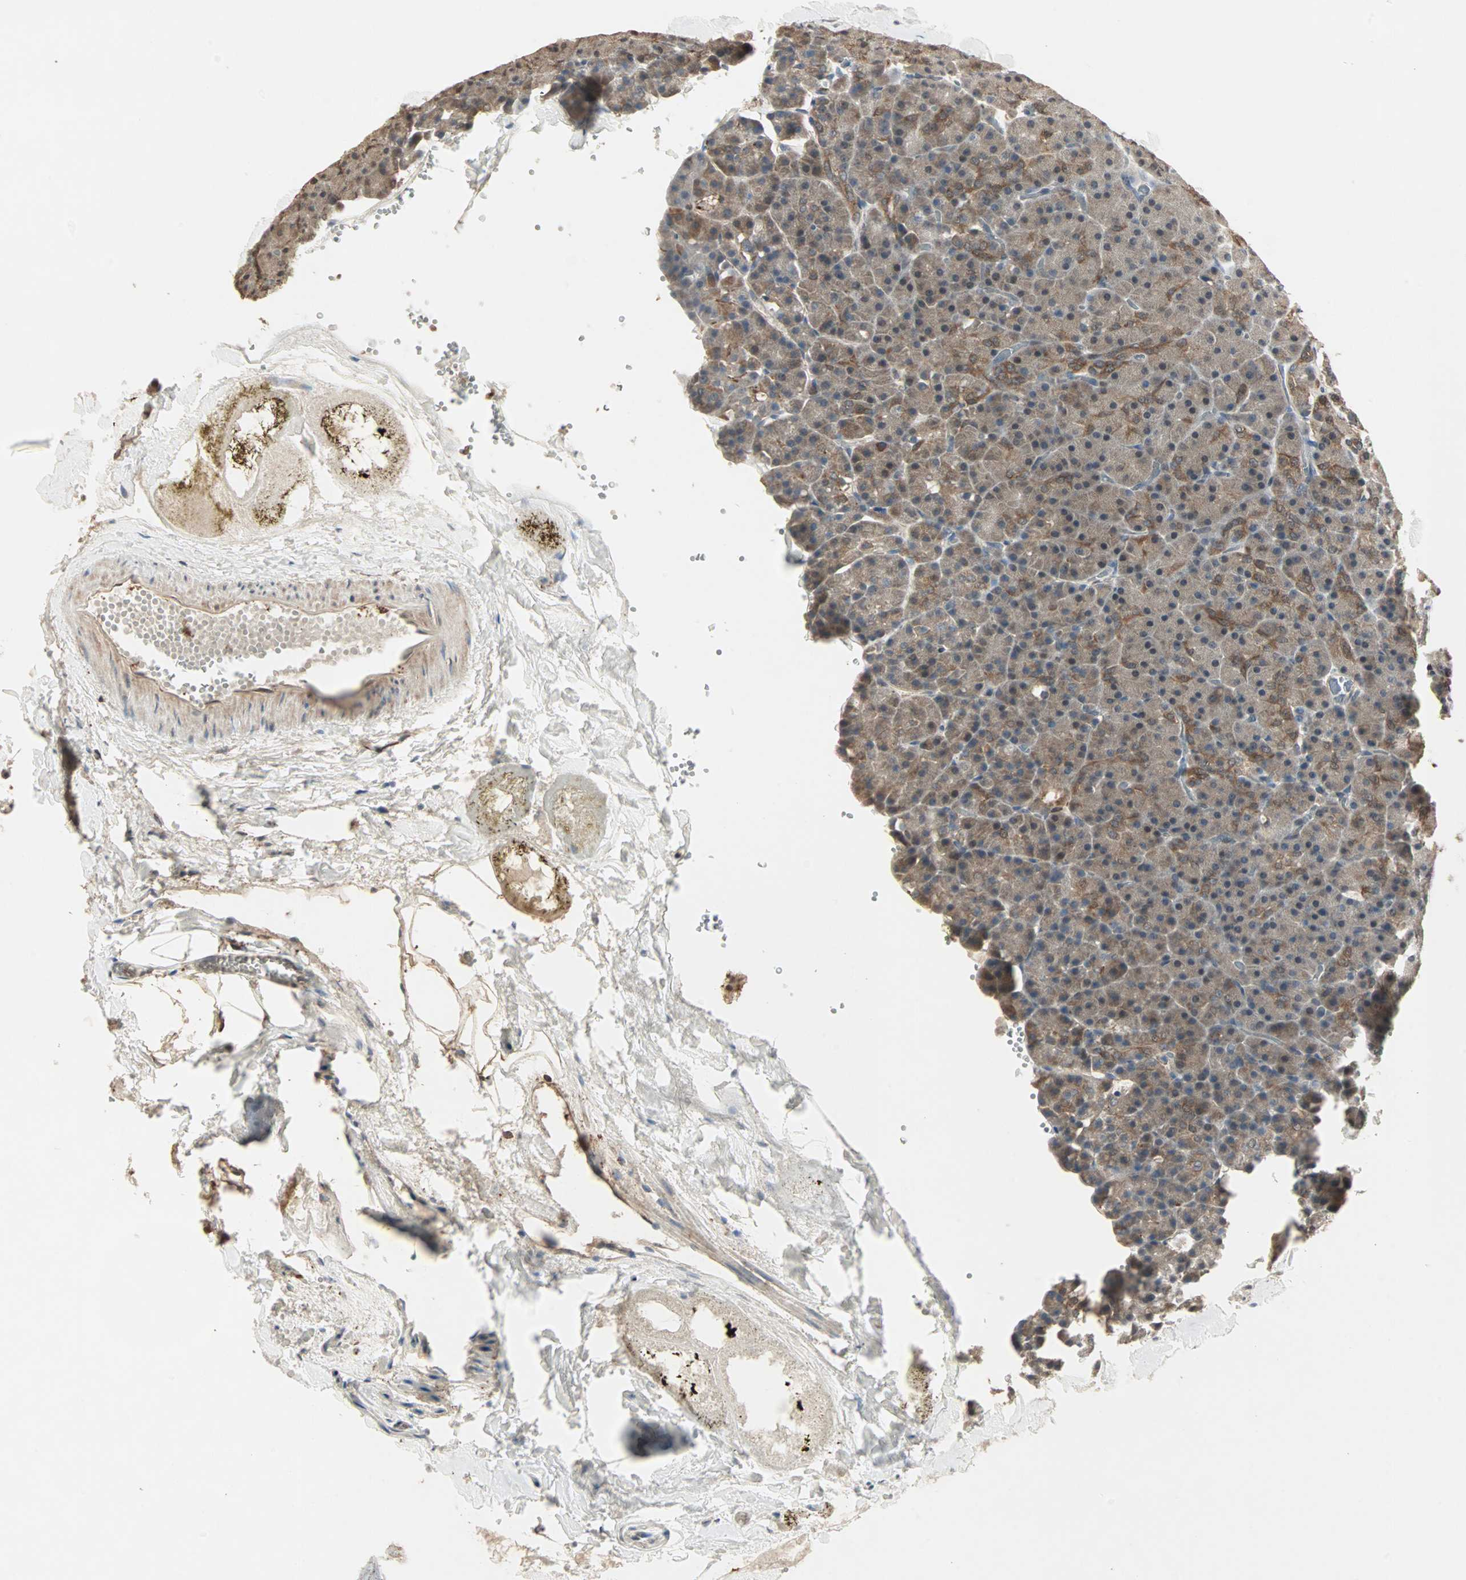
{"staining": {"intensity": "weak", "quantity": ">75%", "location": "cytoplasmic/membranous"}, "tissue": "pancreas", "cell_type": "Exocrine glandular cells", "image_type": "normal", "snomed": [{"axis": "morphology", "description": "Normal tissue, NOS"}, {"axis": "topography", "description": "Pancreas"}], "caption": "High-power microscopy captured an immunohistochemistry photomicrograph of unremarkable pancreas, revealing weak cytoplasmic/membranous staining in approximately >75% of exocrine glandular cells.", "gene": "DRG2", "patient": {"sex": "female", "age": 35}}